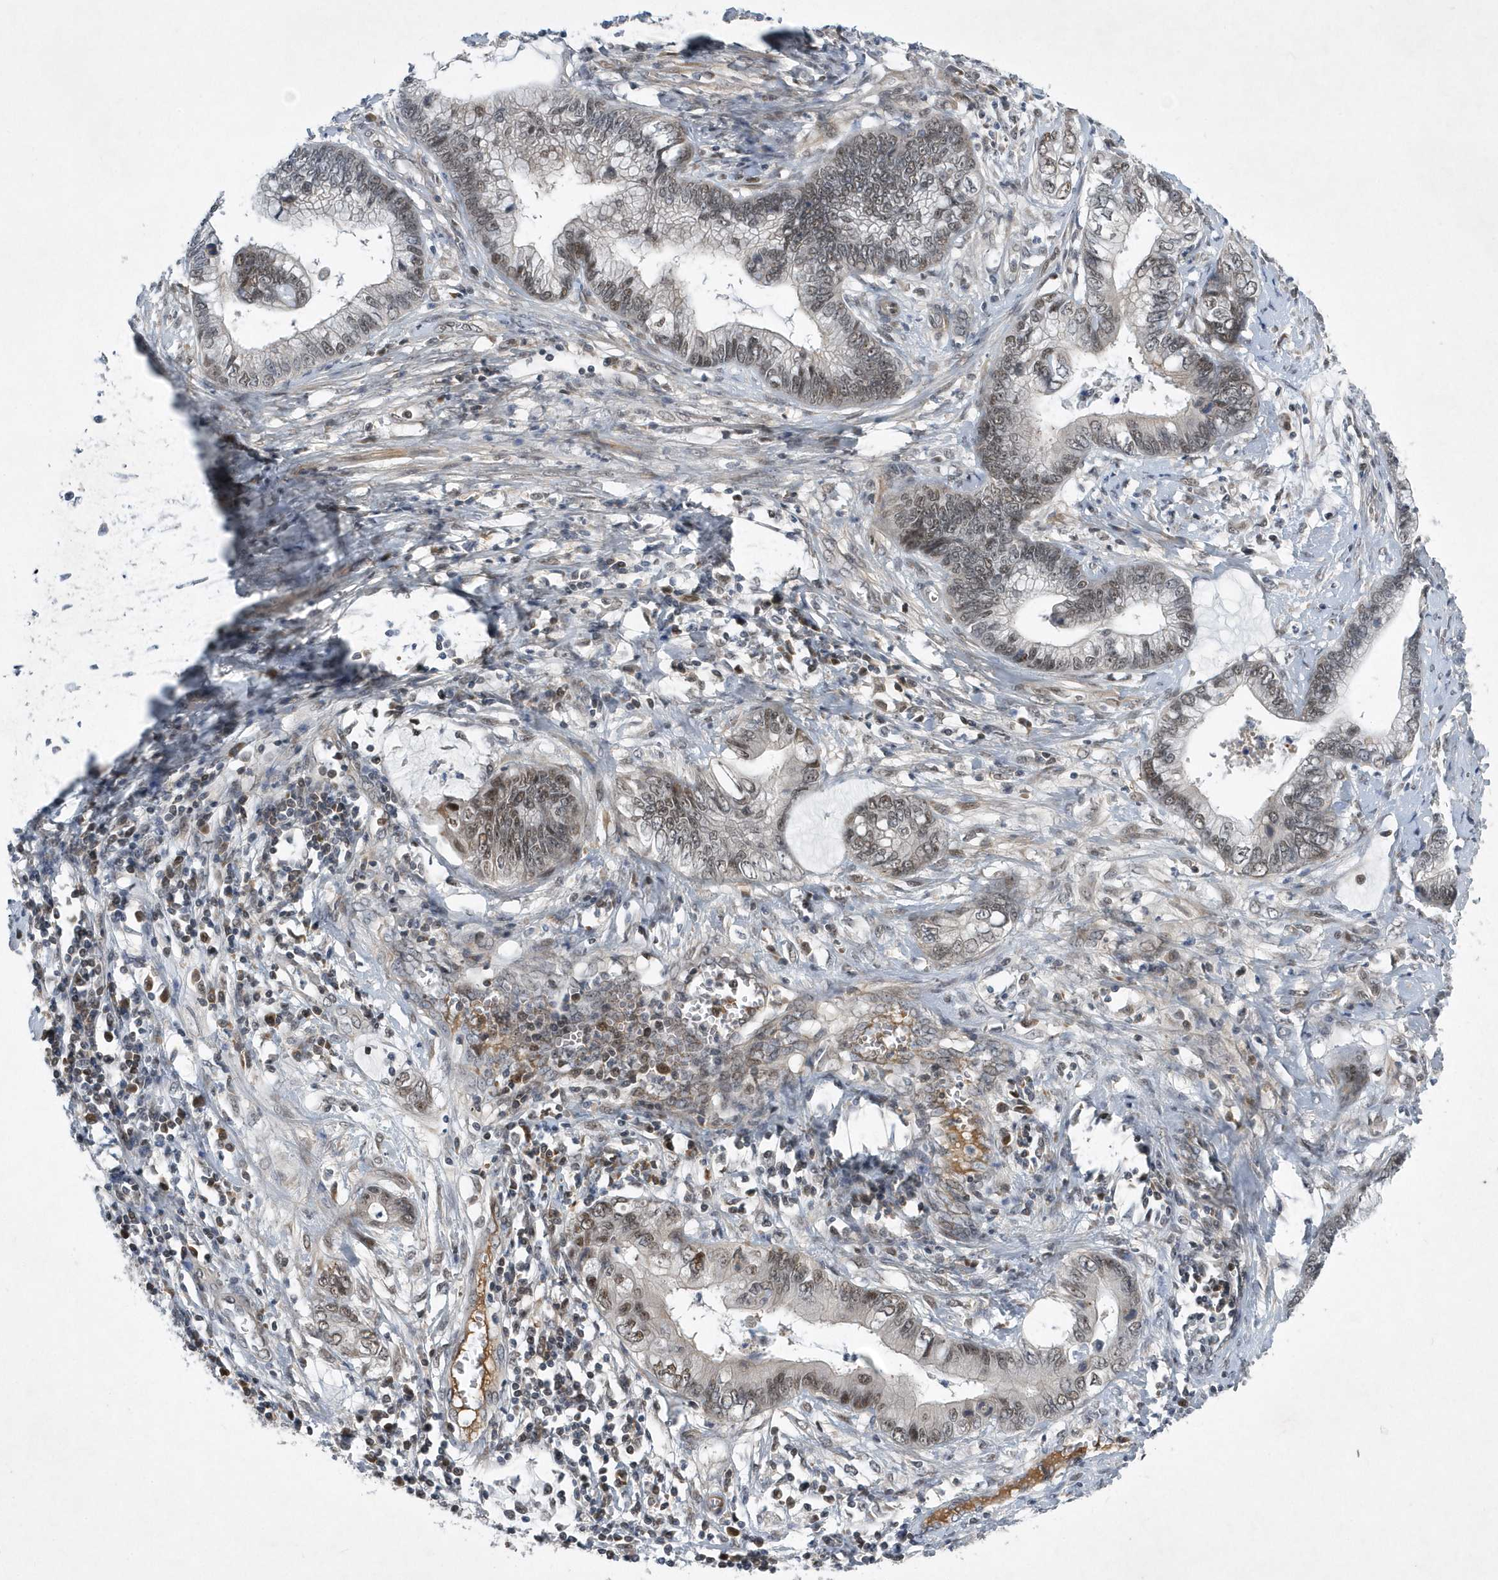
{"staining": {"intensity": "weak", "quantity": "25%-75%", "location": "nuclear"}, "tissue": "cervical cancer", "cell_type": "Tumor cells", "image_type": "cancer", "snomed": [{"axis": "morphology", "description": "Adenocarcinoma, NOS"}, {"axis": "topography", "description": "Cervix"}], "caption": "Adenocarcinoma (cervical) was stained to show a protein in brown. There is low levels of weak nuclear expression in about 25%-75% of tumor cells.", "gene": "FAM217A", "patient": {"sex": "female", "age": 44}}